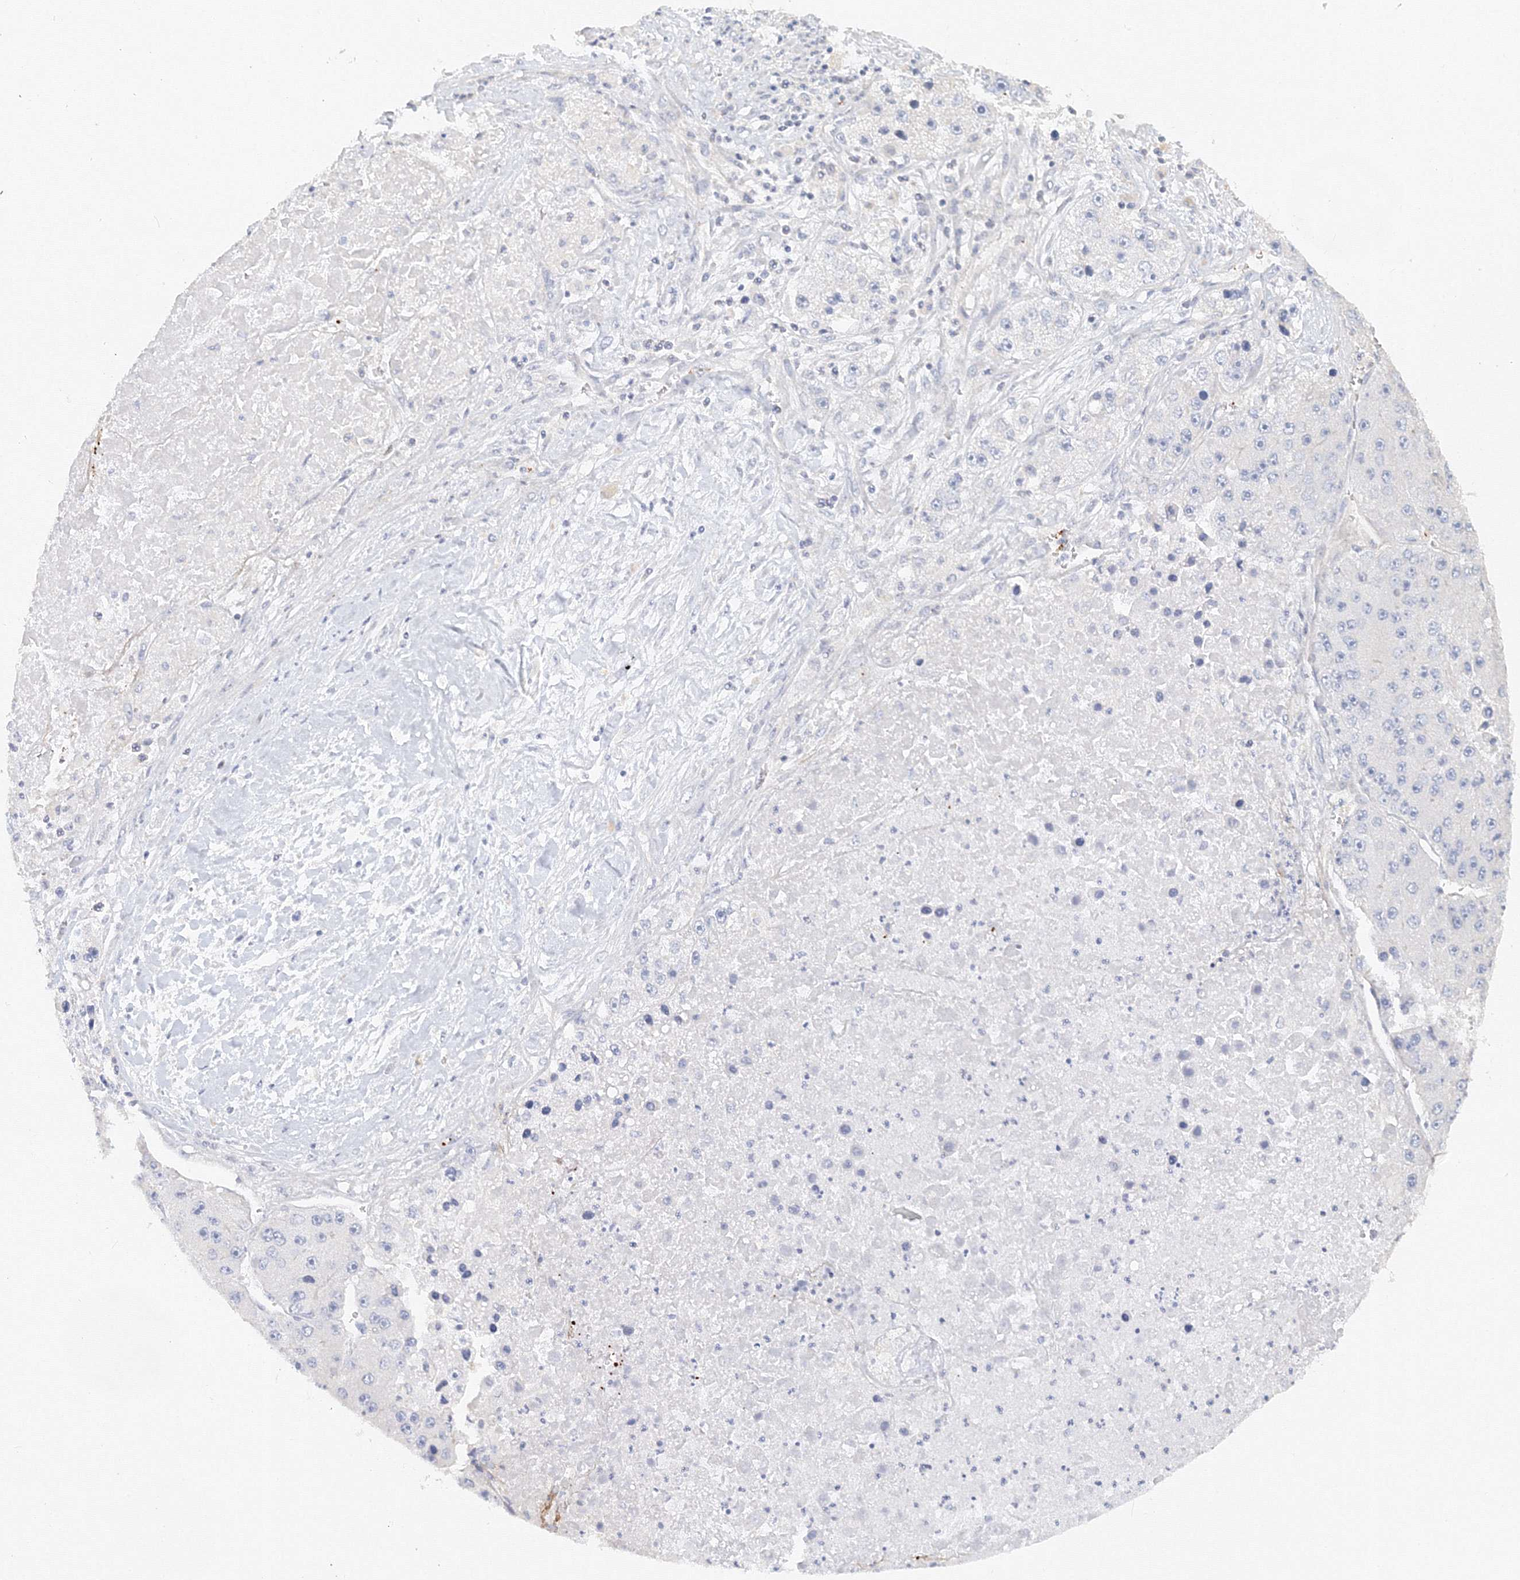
{"staining": {"intensity": "negative", "quantity": "none", "location": "none"}, "tissue": "liver cancer", "cell_type": "Tumor cells", "image_type": "cancer", "snomed": [{"axis": "morphology", "description": "Carcinoma, Hepatocellular, NOS"}, {"axis": "topography", "description": "Liver"}], "caption": "This is an immunohistochemistry (IHC) histopathology image of human hepatocellular carcinoma (liver). There is no expression in tumor cells.", "gene": "MMRN1", "patient": {"sex": "female", "age": 73}}